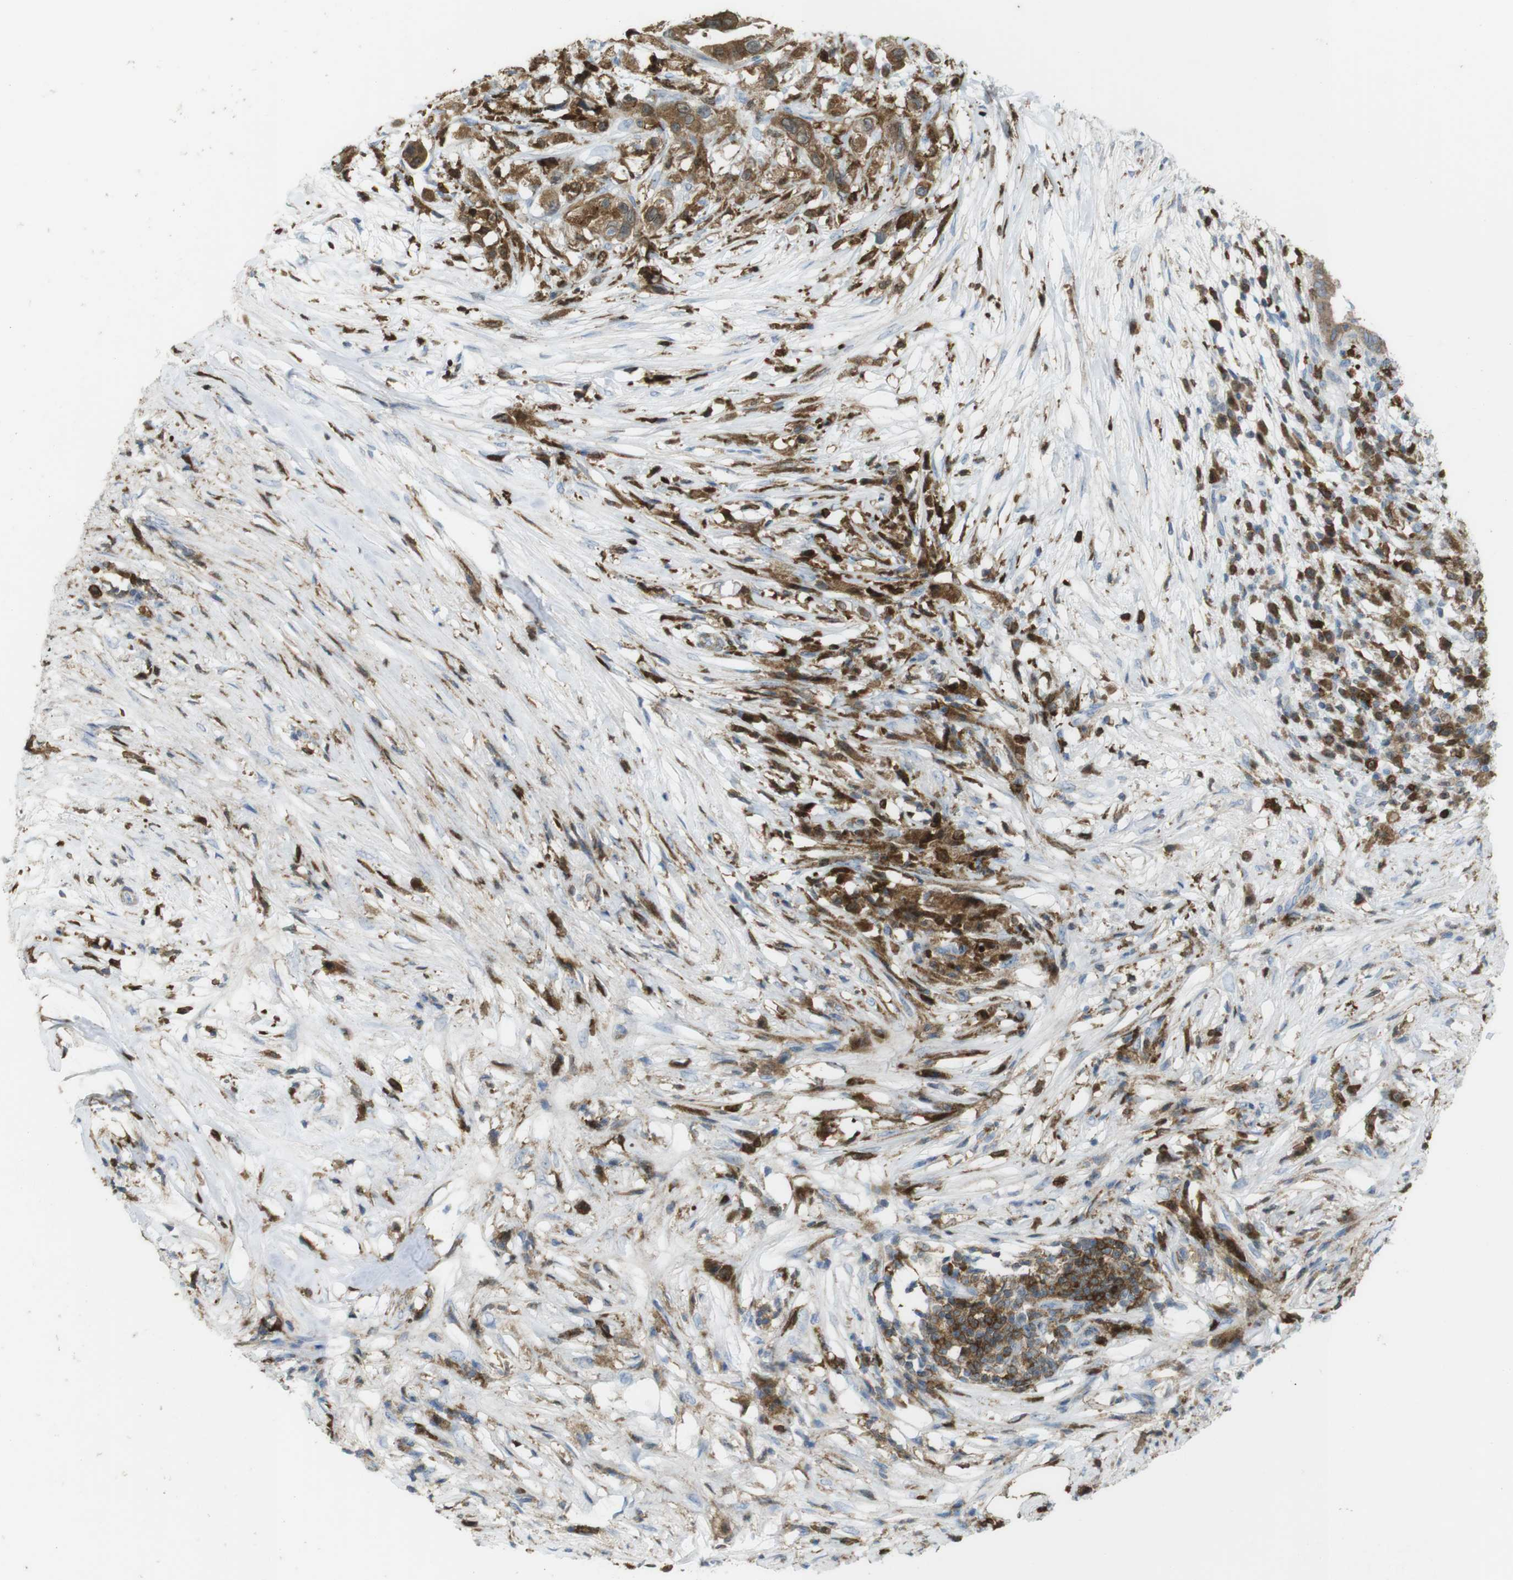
{"staining": {"intensity": "moderate", "quantity": ">75%", "location": "cytoplasmic/membranous"}, "tissue": "pancreatic cancer", "cell_type": "Tumor cells", "image_type": "cancer", "snomed": [{"axis": "morphology", "description": "Adenocarcinoma, NOS"}, {"axis": "topography", "description": "Pancreas"}], "caption": "DAB (3,3'-diaminobenzidine) immunohistochemical staining of human pancreatic cancer shows moderate cytoplasmic/membranous protein positivity in about >75% of tumor cells. Ihc stains the protein in brown and the nuclei are stained blue.", "gene": "PRKCD", "patient": {"sex": "male", "age": 77}}